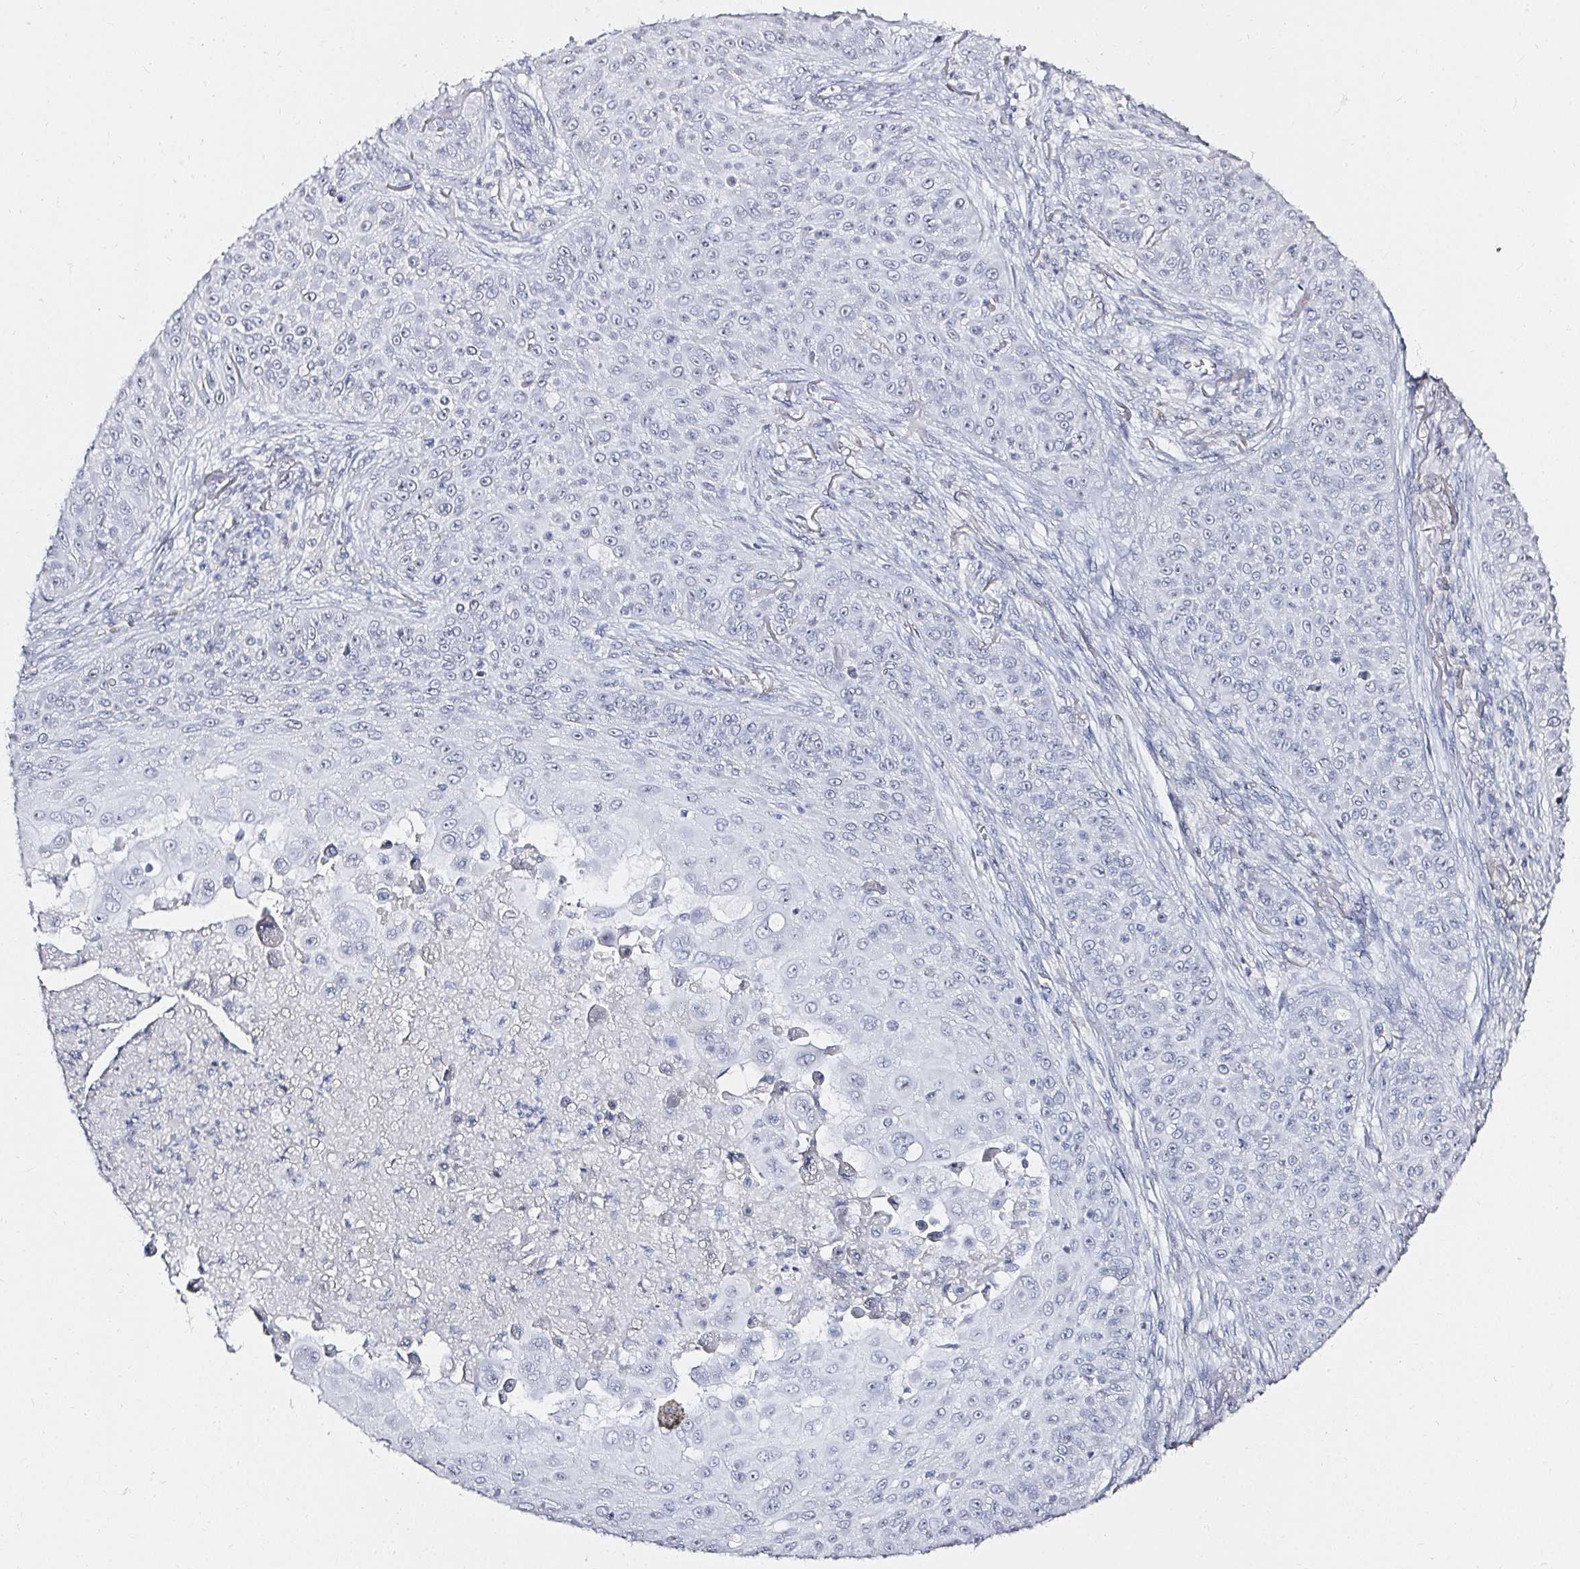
{"staining": {"intensity": "negative", "quantity": "none", "location": "none"}, "tissue": "skin cancer", "cell_type": "Tumor cells", "image_type": "cancer", "snomed": [{"axis": "morphology", "description": "Squamous cell carcinoma, NOS"}, {"axis": "topography", "description": "Skin"}], "caption": "Immunohistochemical staining of human skin squamous cell carcinoma shows no significant staining in tumor cells.", "gene": "ACAN", "patient": {"sex": "male", "age": 82}}